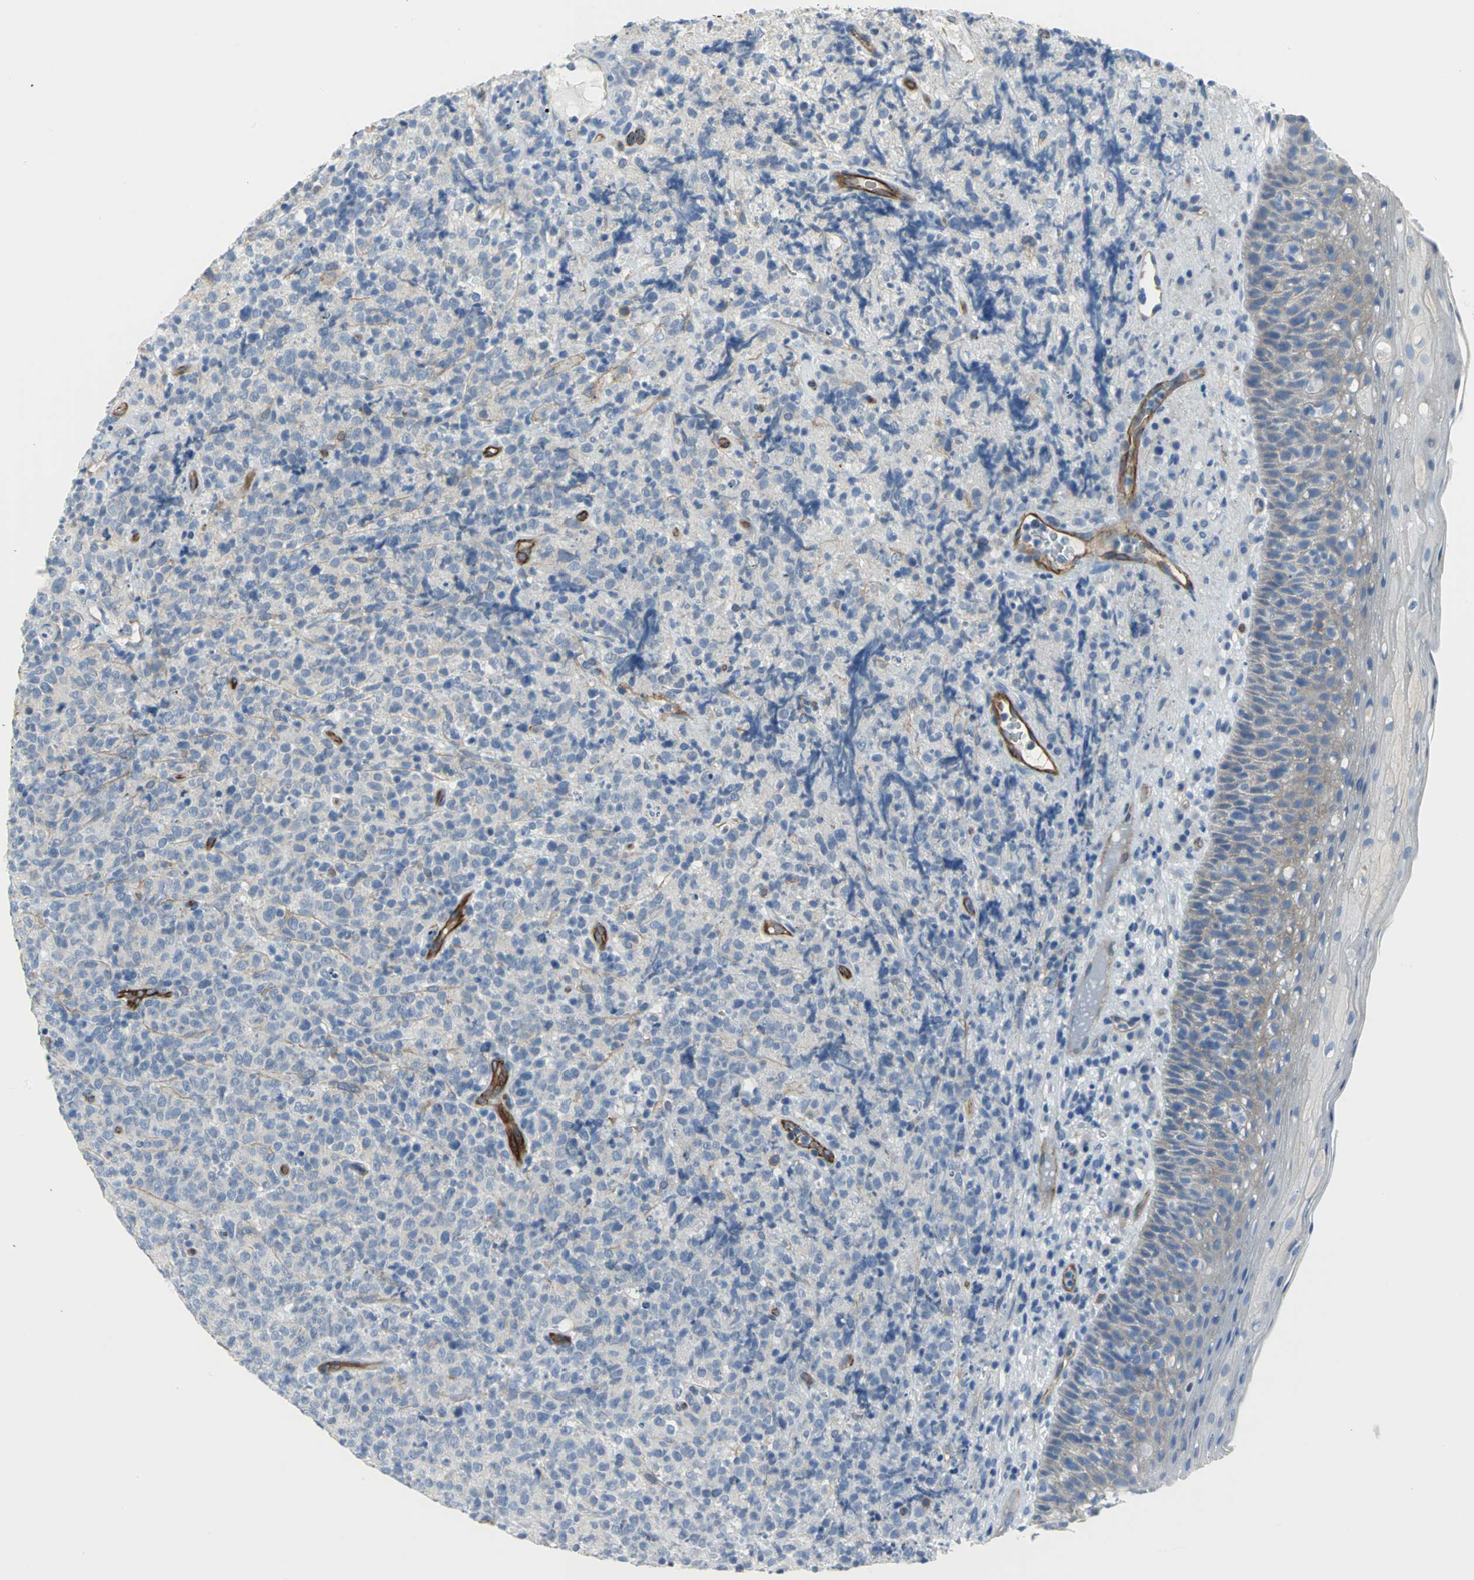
{"staining": {"intensity": "negative", "quantity": "none", "location": "none"}, "tissue": "lymphoma", "cell_type": "Tumor cells", "image_type": "cancer", "snomed": [{"axis": "morphology", "description": "Malignant lymphoma, non-Hodgkin's type, High grade"}, {"axis": "topography", "description": "Tonsil"}], "caption": "Protein analysis of malignant lymphoma, non-Hodgkin's type (high-grade) reveals no significant positivity in tumor cells. The staining is performed using DAB (3,3'-diaminobenzidine) brown chromogen with nuclei counter-stained in using hematoxylin.", "gene": "FLNB", "patient": {"sex": "female", "age": 36}}